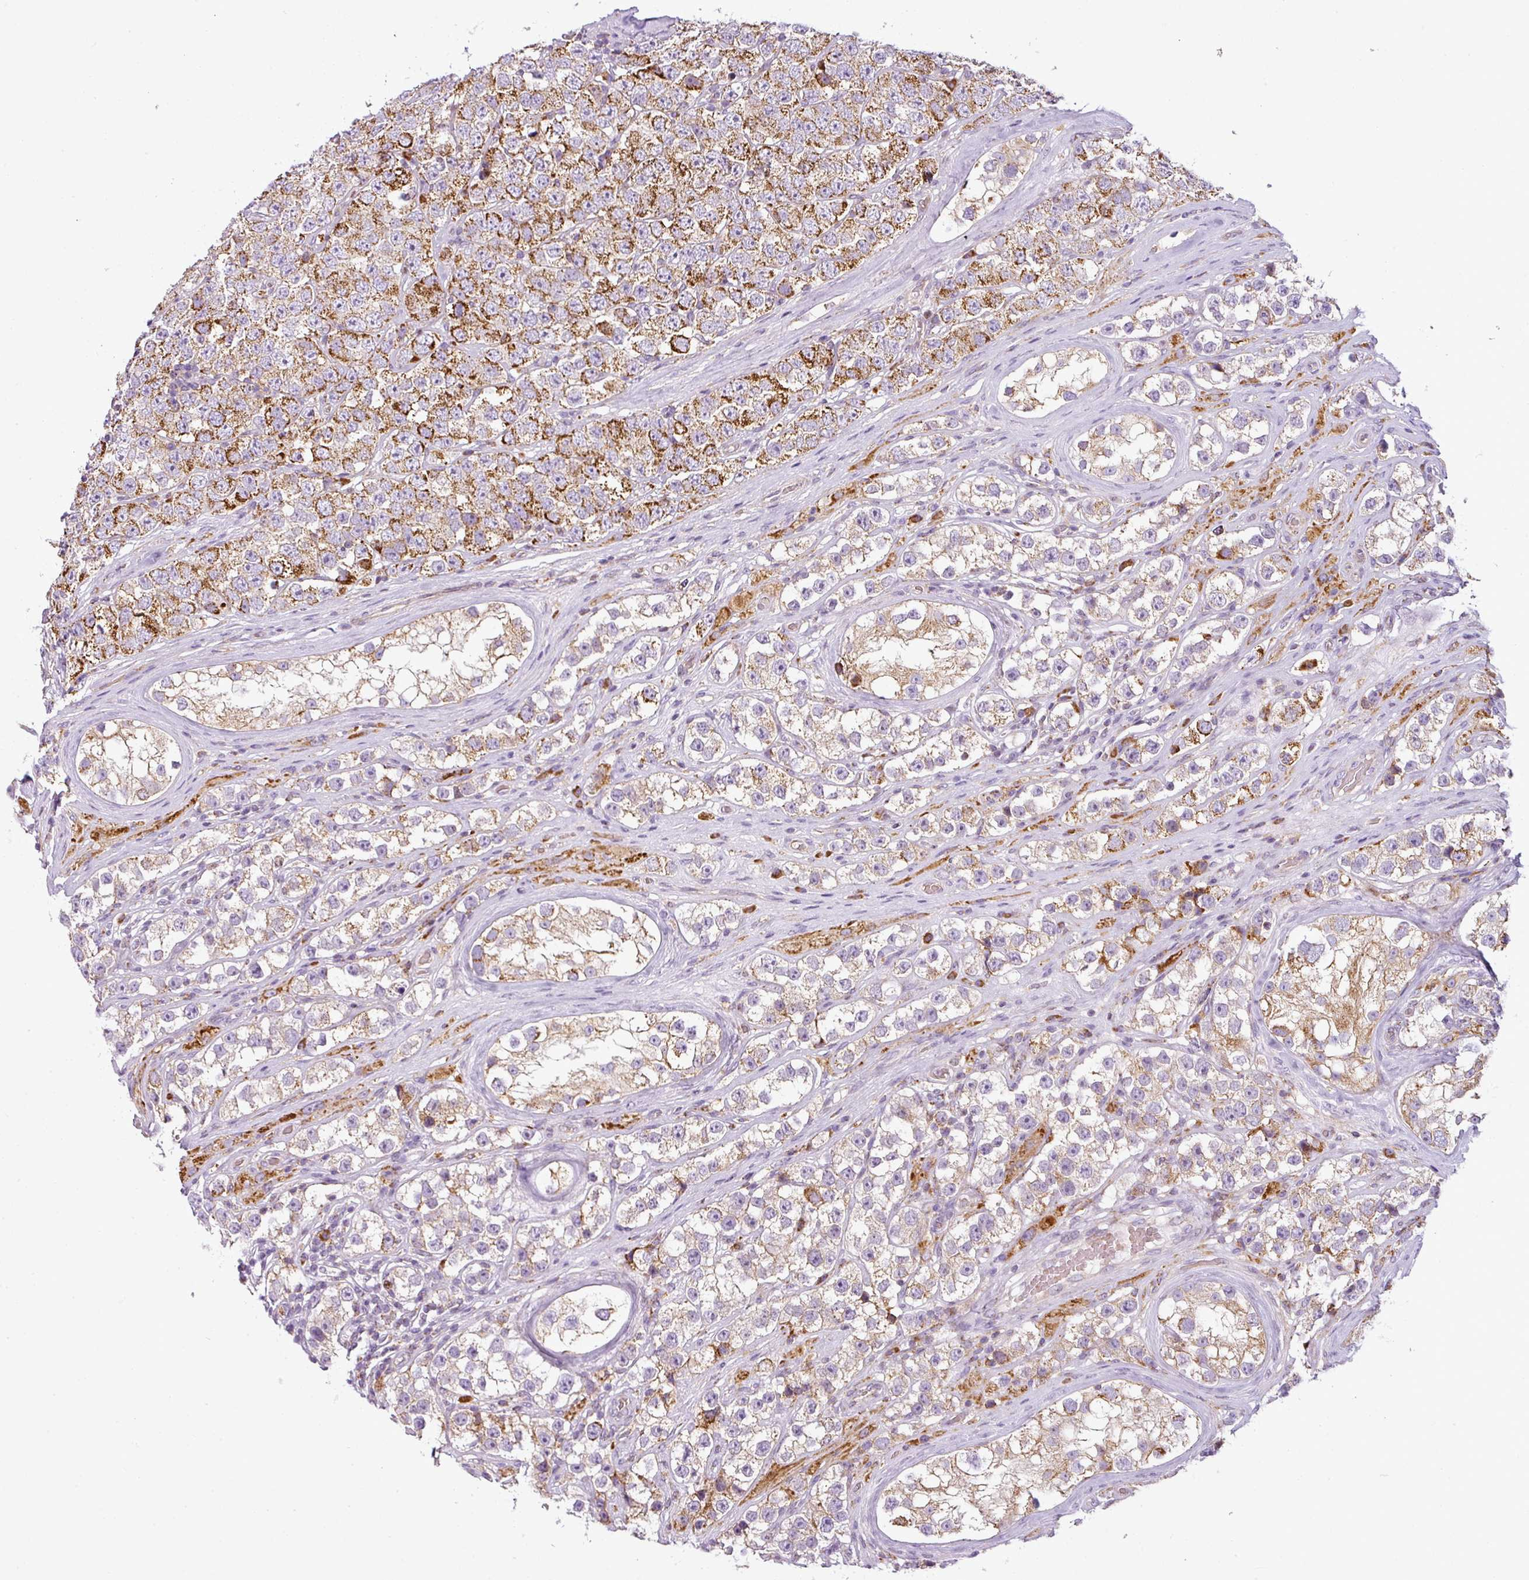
{"staining": {"intensity": "strong", "quantity": "25%-75%", "location": "cytoplasmic/membranous"}, "tissue": "testis cancer", "cell_type": "Tumor cells", "image_type": "cancer", "snomed": [{"axis": "morphology", "description": "Seminoma, NOS"}, {"axis": "topography", "description": "Testis"}], "caption": "Strong cytoplasmic/membranous protein positivity is seen in approximately 25%-75% of tumor cells in testis seminoma.", "gene": "ANKRD18A", "patient": {"sex": "male", "age": 28}}